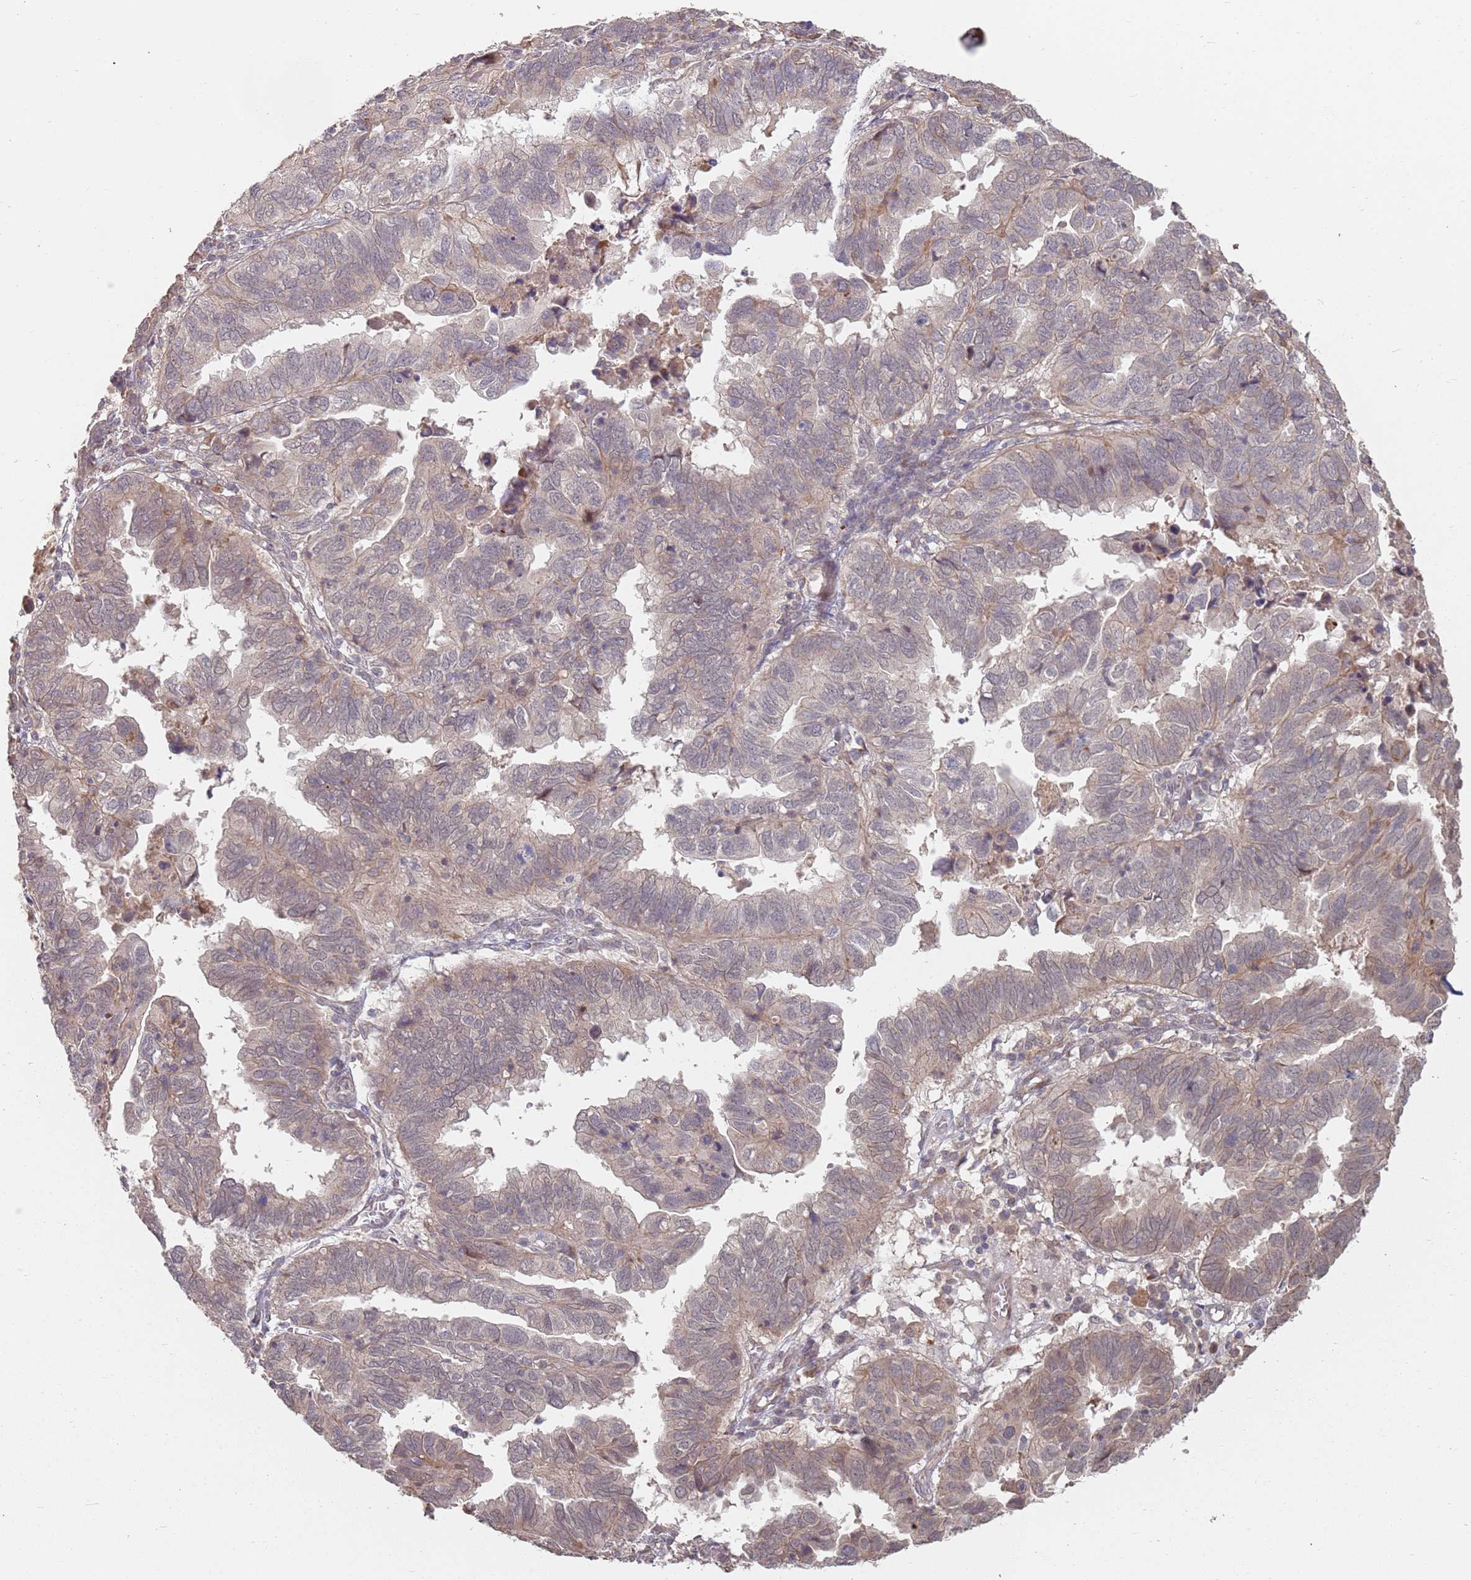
{"staining": {"intensity": "weak", "quantity": "25%-75%", "location": "cytoplasmic/membranous"}, "tissue": "endometrial cancer", "cell_type": "Tumor cells", "image_type": "cancer", "snomed": [{"axis": "morphology", "description": "Adenocarcinoma, NOS"}, {"axis": "topography", "description": "Uterus"}], "caption": "Immunohistochemistry (IHC) histopathology image of endometrial cancer stained for a protein (brown), which shows low levels of weak cytoplasmic/membranous expression in approximately 25%-75% of tumor cells.", "gene": "MPEG1", "patient": {"sex": "female", "age": 77}}